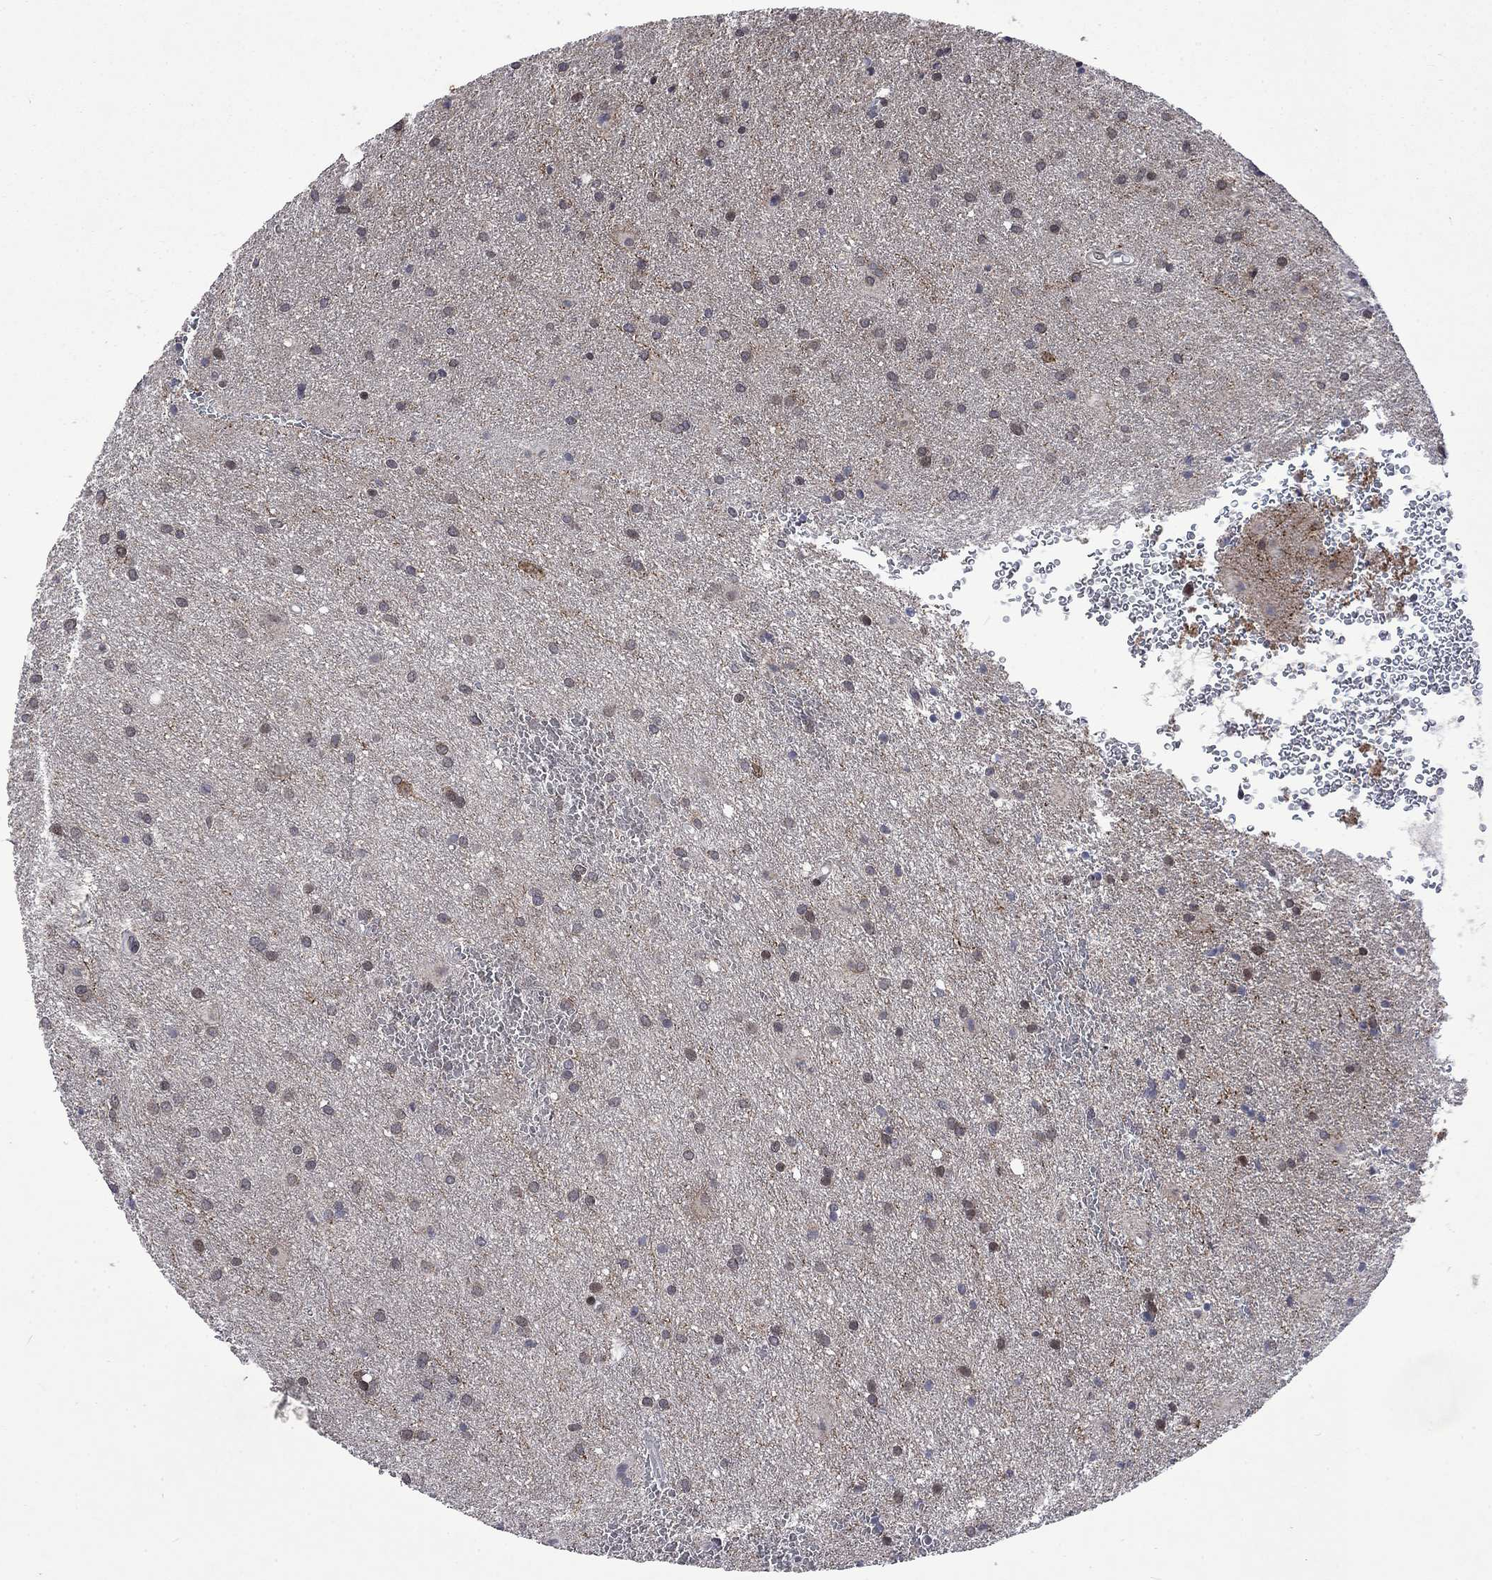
{"staining": {"intensity": "negative", "quantity": "none", "location": "none"}, "tissue": "glioma", "cell_type": "Tumor cells", "image_type": "cancer", "snomed": [{"axis": "morphology", "description": "Glioma, malignant, Low grade"}, {"axis": "topography", "description": "Brain"}], "caption": "High power microscopy photomicrograph of an immunohistochemistry (IHC) image of low-grade glioma (malignant), revealing no significant positivity in tumor cells.", "gene": "PPP1R9A", "patient": {"sex": "male", "age": 58}}